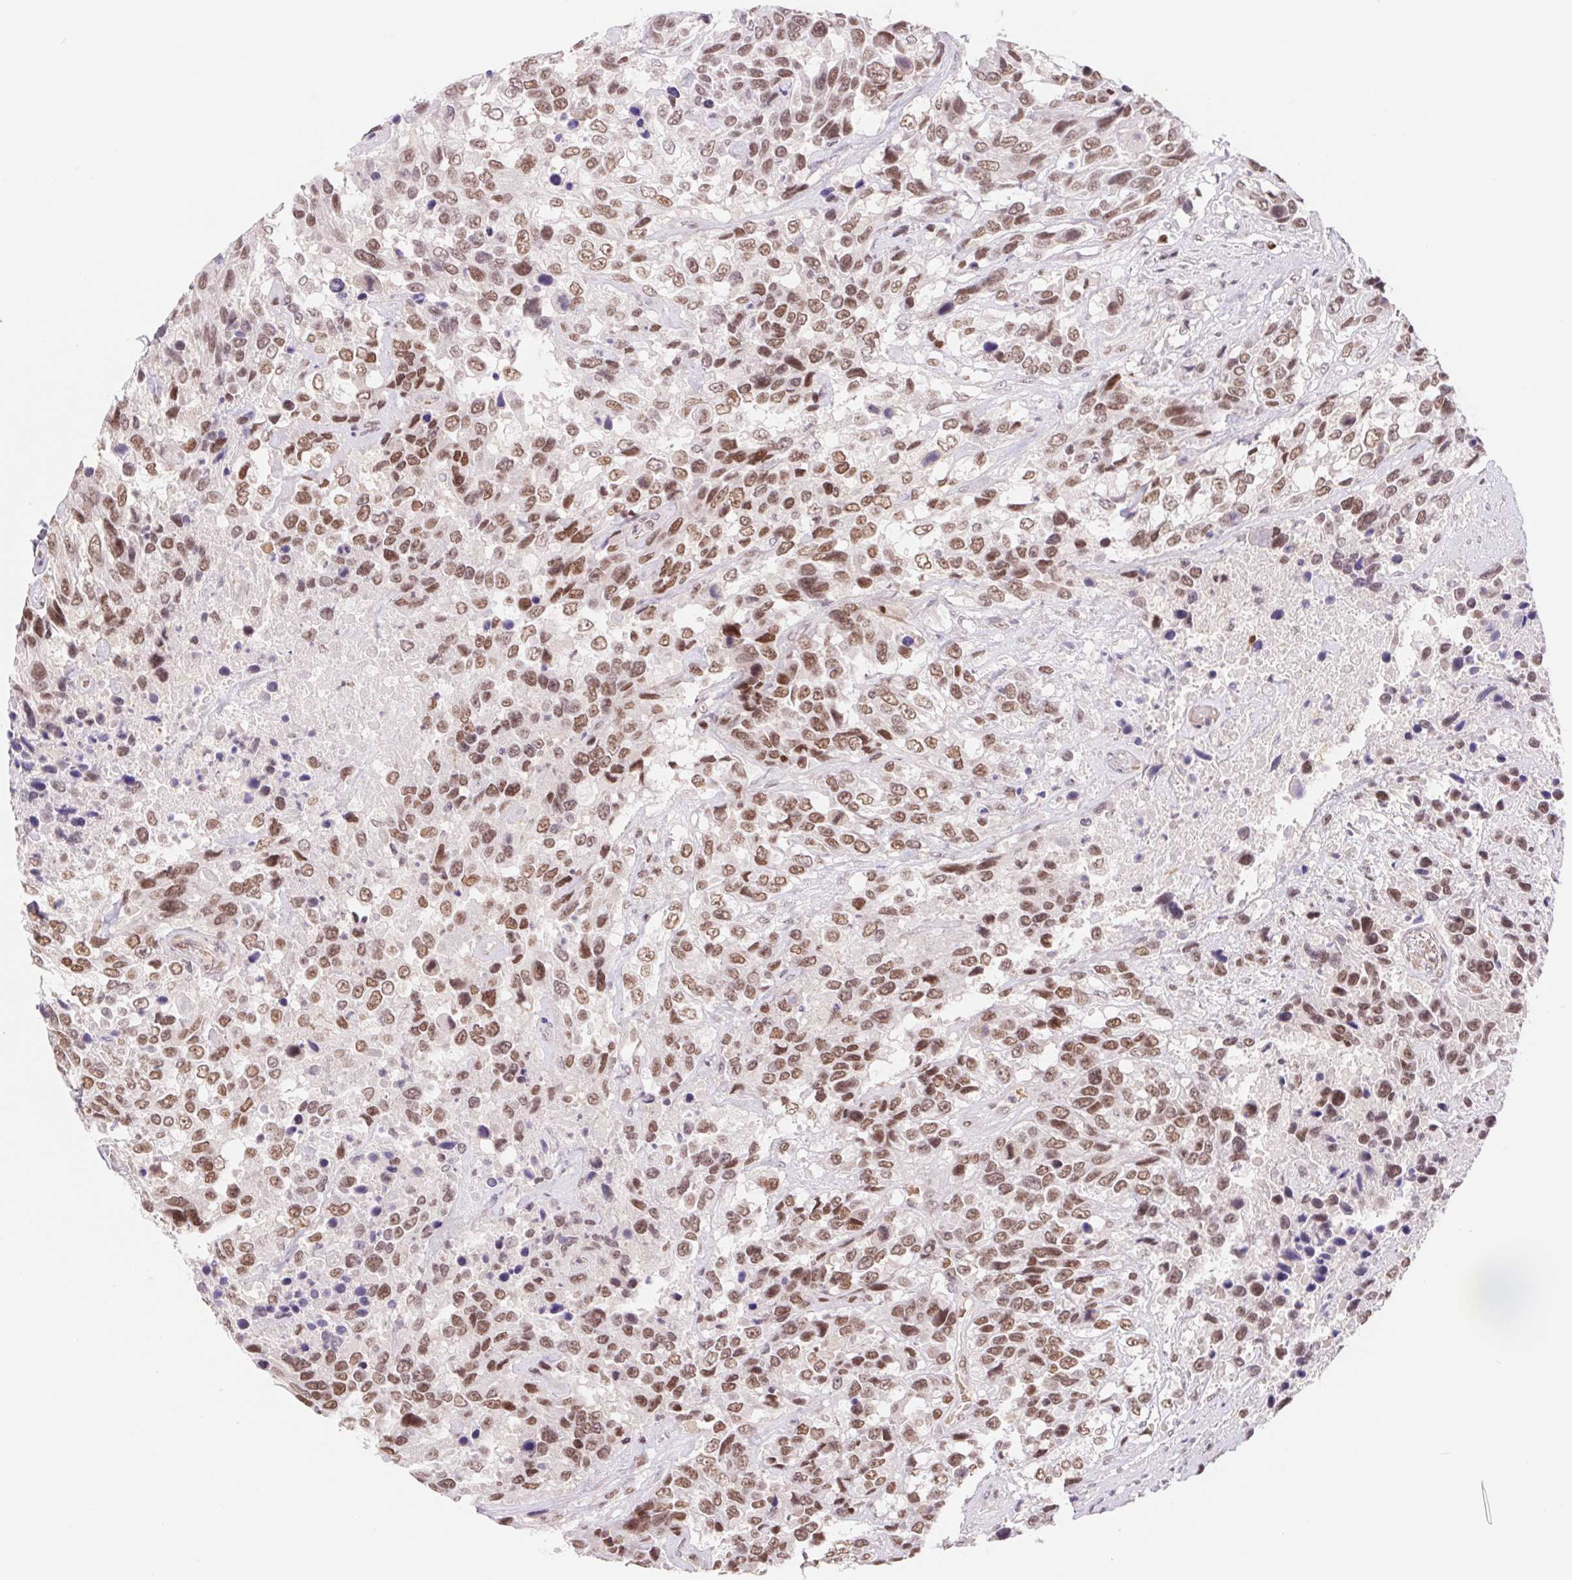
{"staining": {"intensity": "moderate", "quantity": ">75%", "location": "nuclear"}, "tissue": "urothelial cancer", "cell_type": "Tumor cells", "image_type": "cancer", "snomed": [{"axis": "morphology", "description": "Urothelial carcinoma, High grade"}, {"axis": "topography", "description": "Urinary bladder"}], "caption": "High-power microscopy captured an immunohistochemistry image of urothelial cancer, revealing moderate nuclear expression in about >75% of tumor cells. (DAB (3,3'-diaminobenzidine) IHC, brown staining for protein, blue staining for nuclei).", "gene": "TRERF1", "patient": {"sex": "female", "age": 70}}